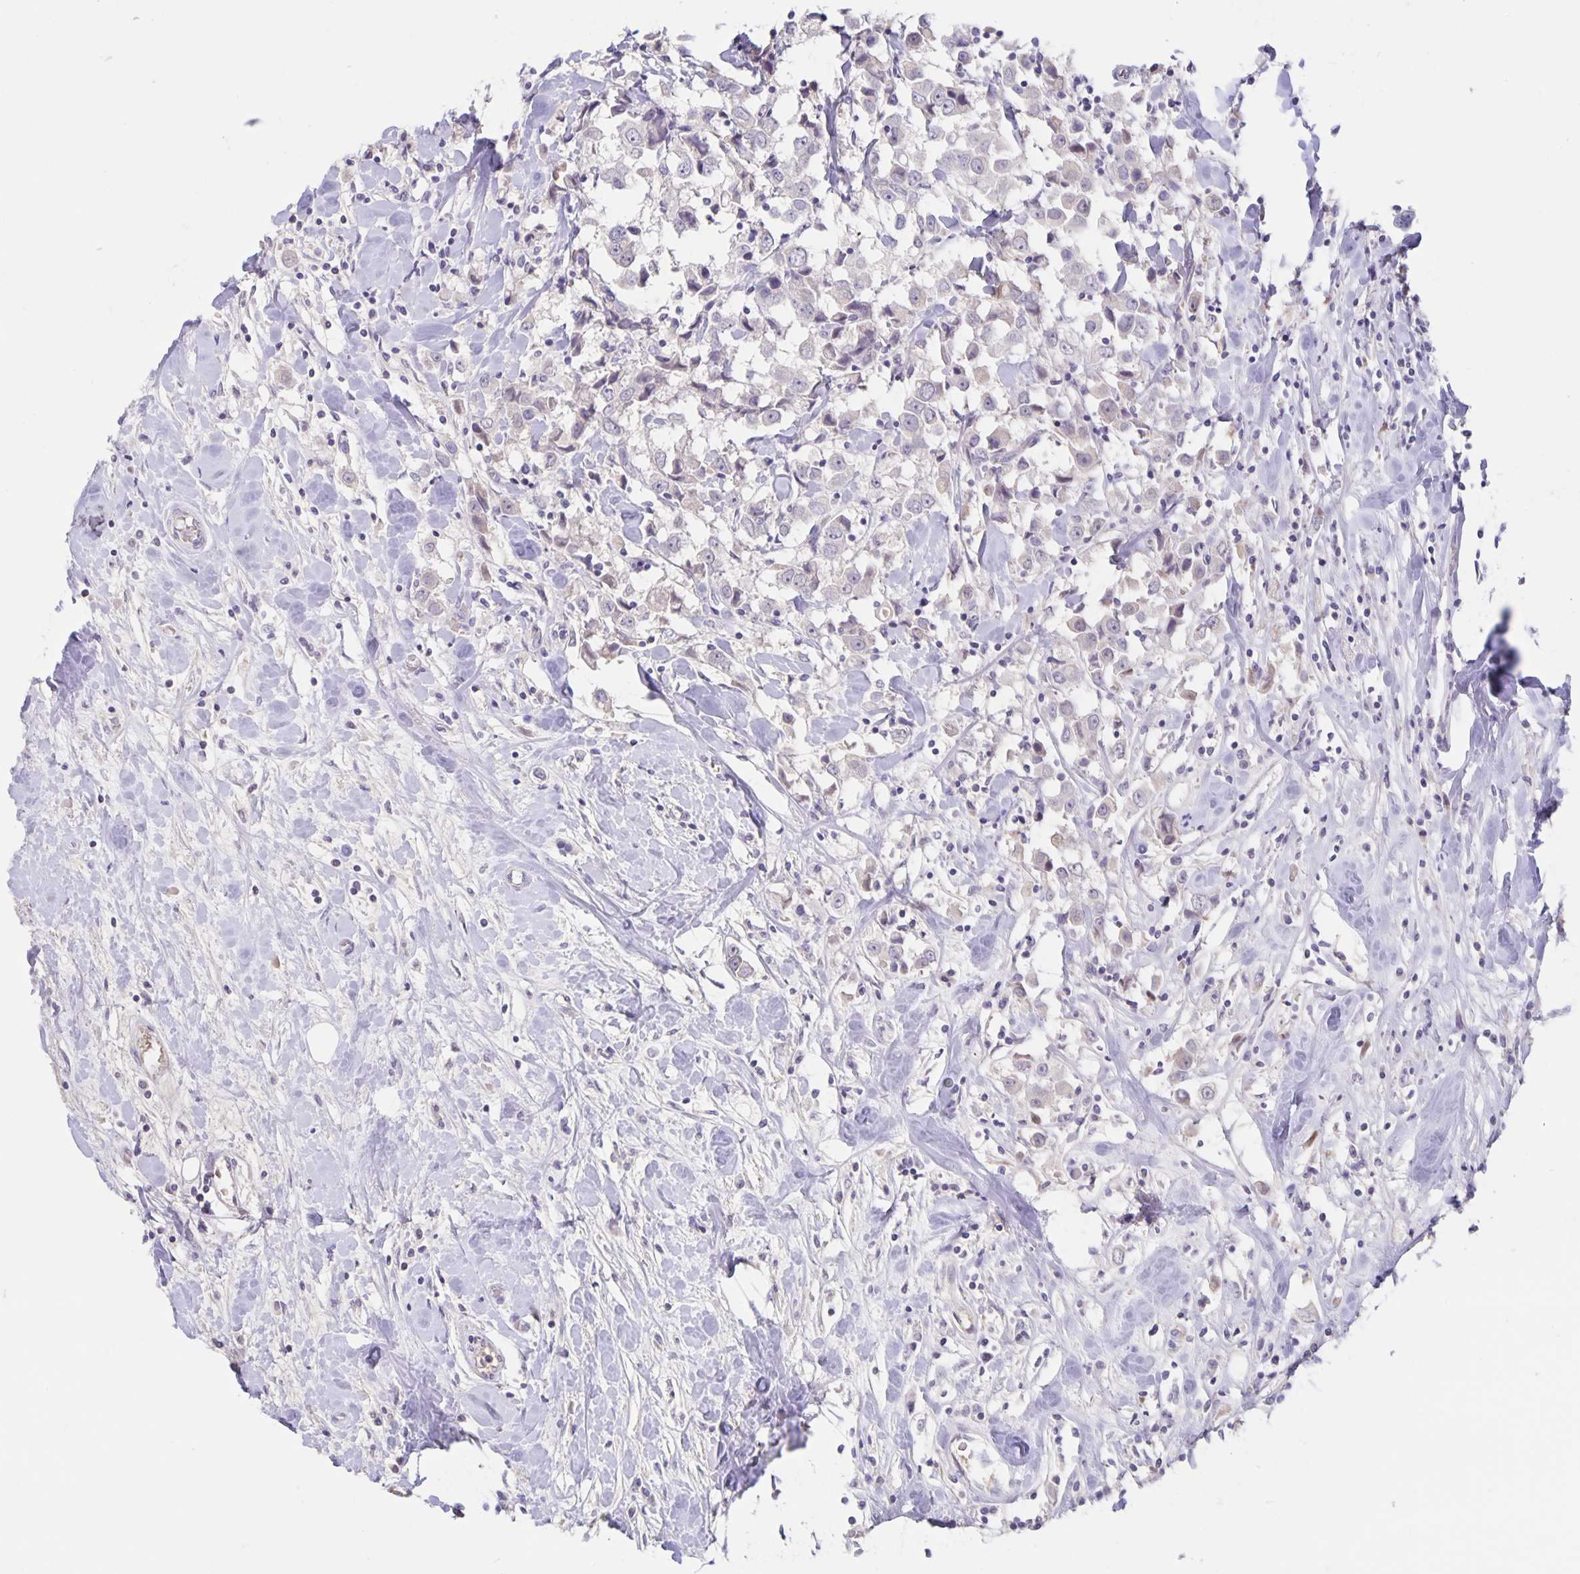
{"staining": {"intensity": "negative", "quantity": "none", "location": "none"}, "tissue": "breast cancer", "cell_type": "Tumor cells", "image_type": "cancer", "snomed": [{"axis": "morphology", "description": "Duct carcinoma"}, {"axis": "topography", "description": "Breast"}], "caption": "Immunohistochemical staining of breast invasive ductal carcinoma exhibits no significant expression in tumor cells. Brightfield microscopy of IHC stained with DAB (3,3'-diaminobenzidine) (brown) and hematoxylin (blue), captured at high magnification.", "gene": "INSL5", "patient": {"sex": "female", "age": 61}}